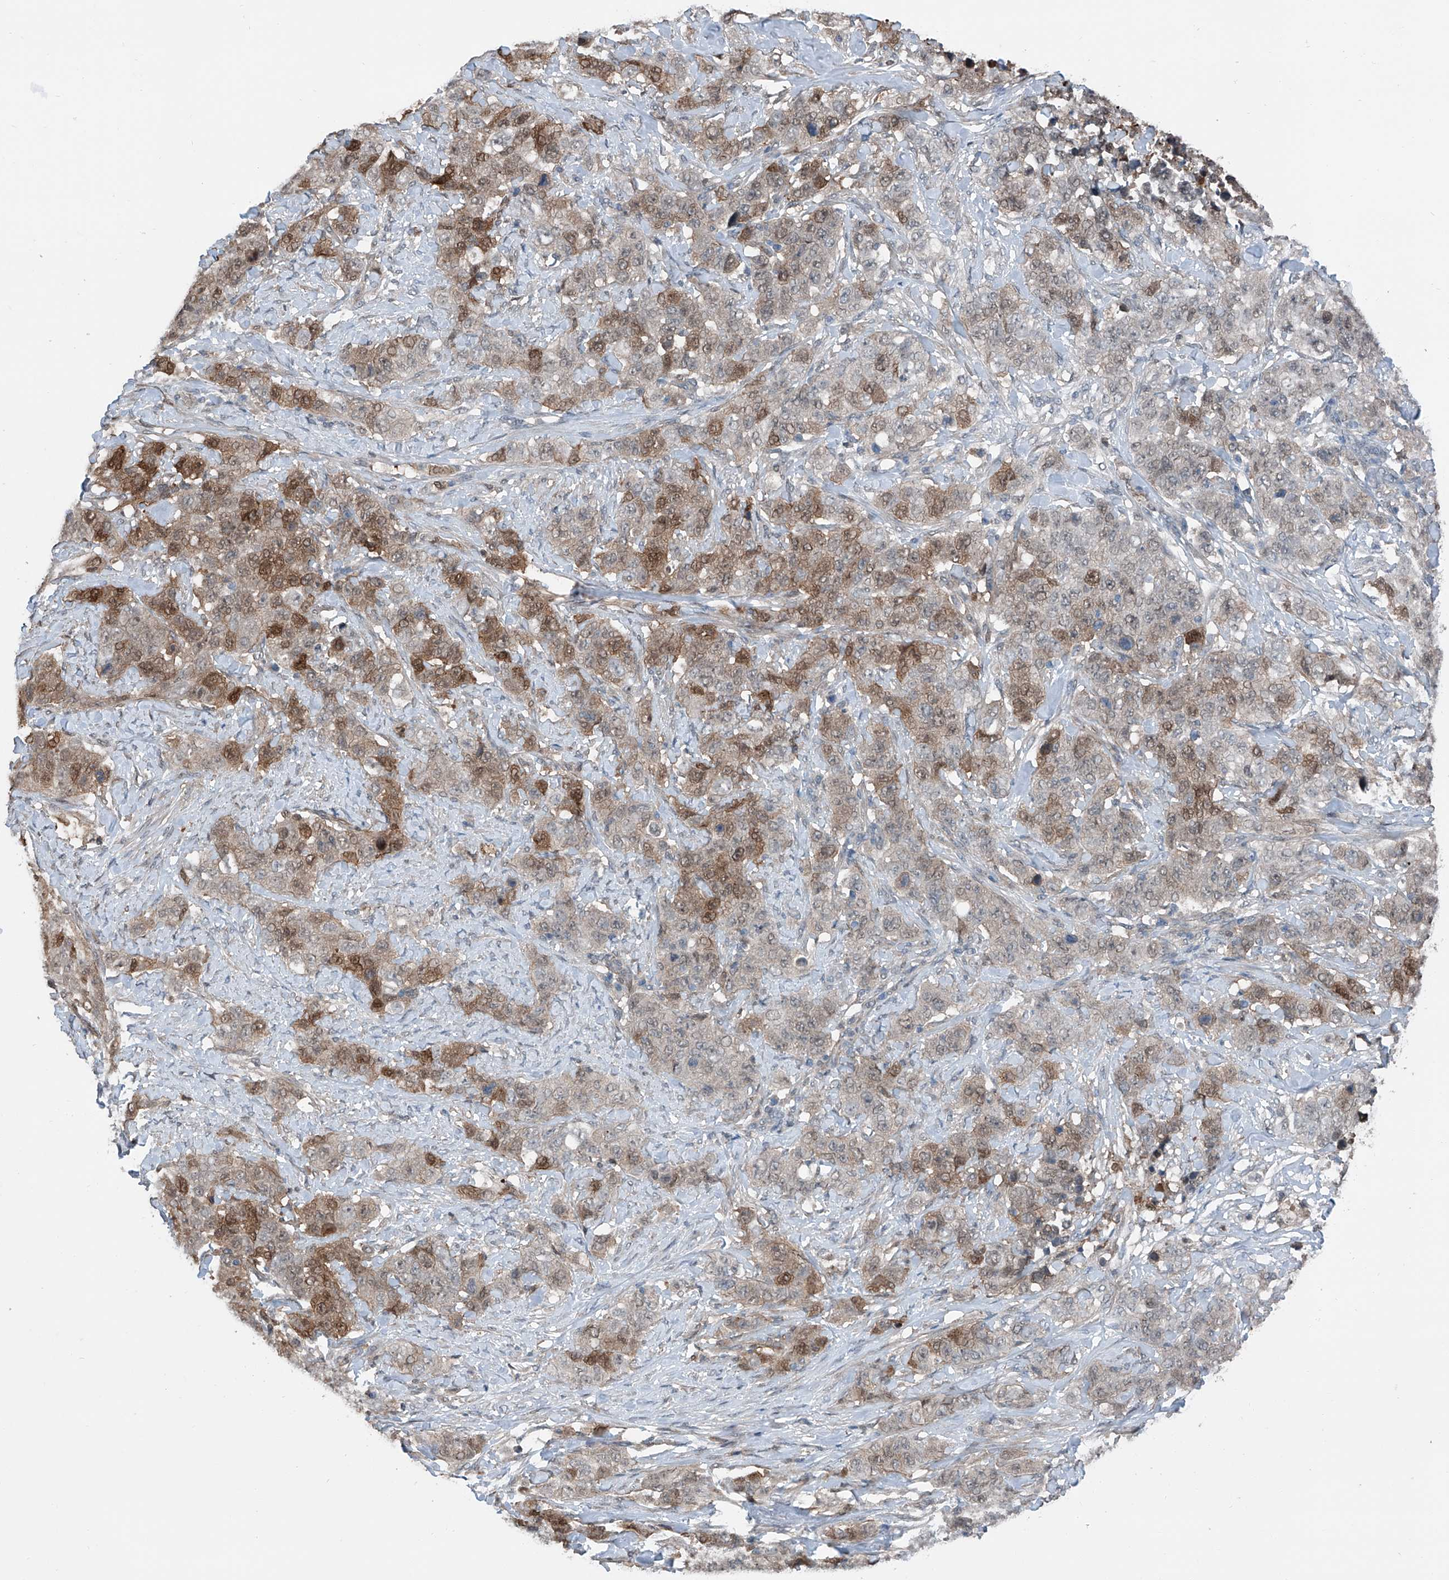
{"staining": {"intensity": "strong", "quantity": "<25%", "location": "cytoplasmic/membranous,nuclear"}, "tissue": "stomach cancer", "cell_type": "Tumor cells", "image_type": "cancer", "snomed": [{"axis": "morphology", "description": "Adenocarcinoma, NOS"}, {"axis": "topography", "description": "Stomach"}], "caption": "Immunohistochemical staining of human stomach cancer (adenocarcinoma) demonstrates medium levels of strong cytoplasmic/membranous and nuclear positivity in about <25% of tumor cells.", "gene": "HSPA6", "patient": {"sex": "male", "age": 48}}